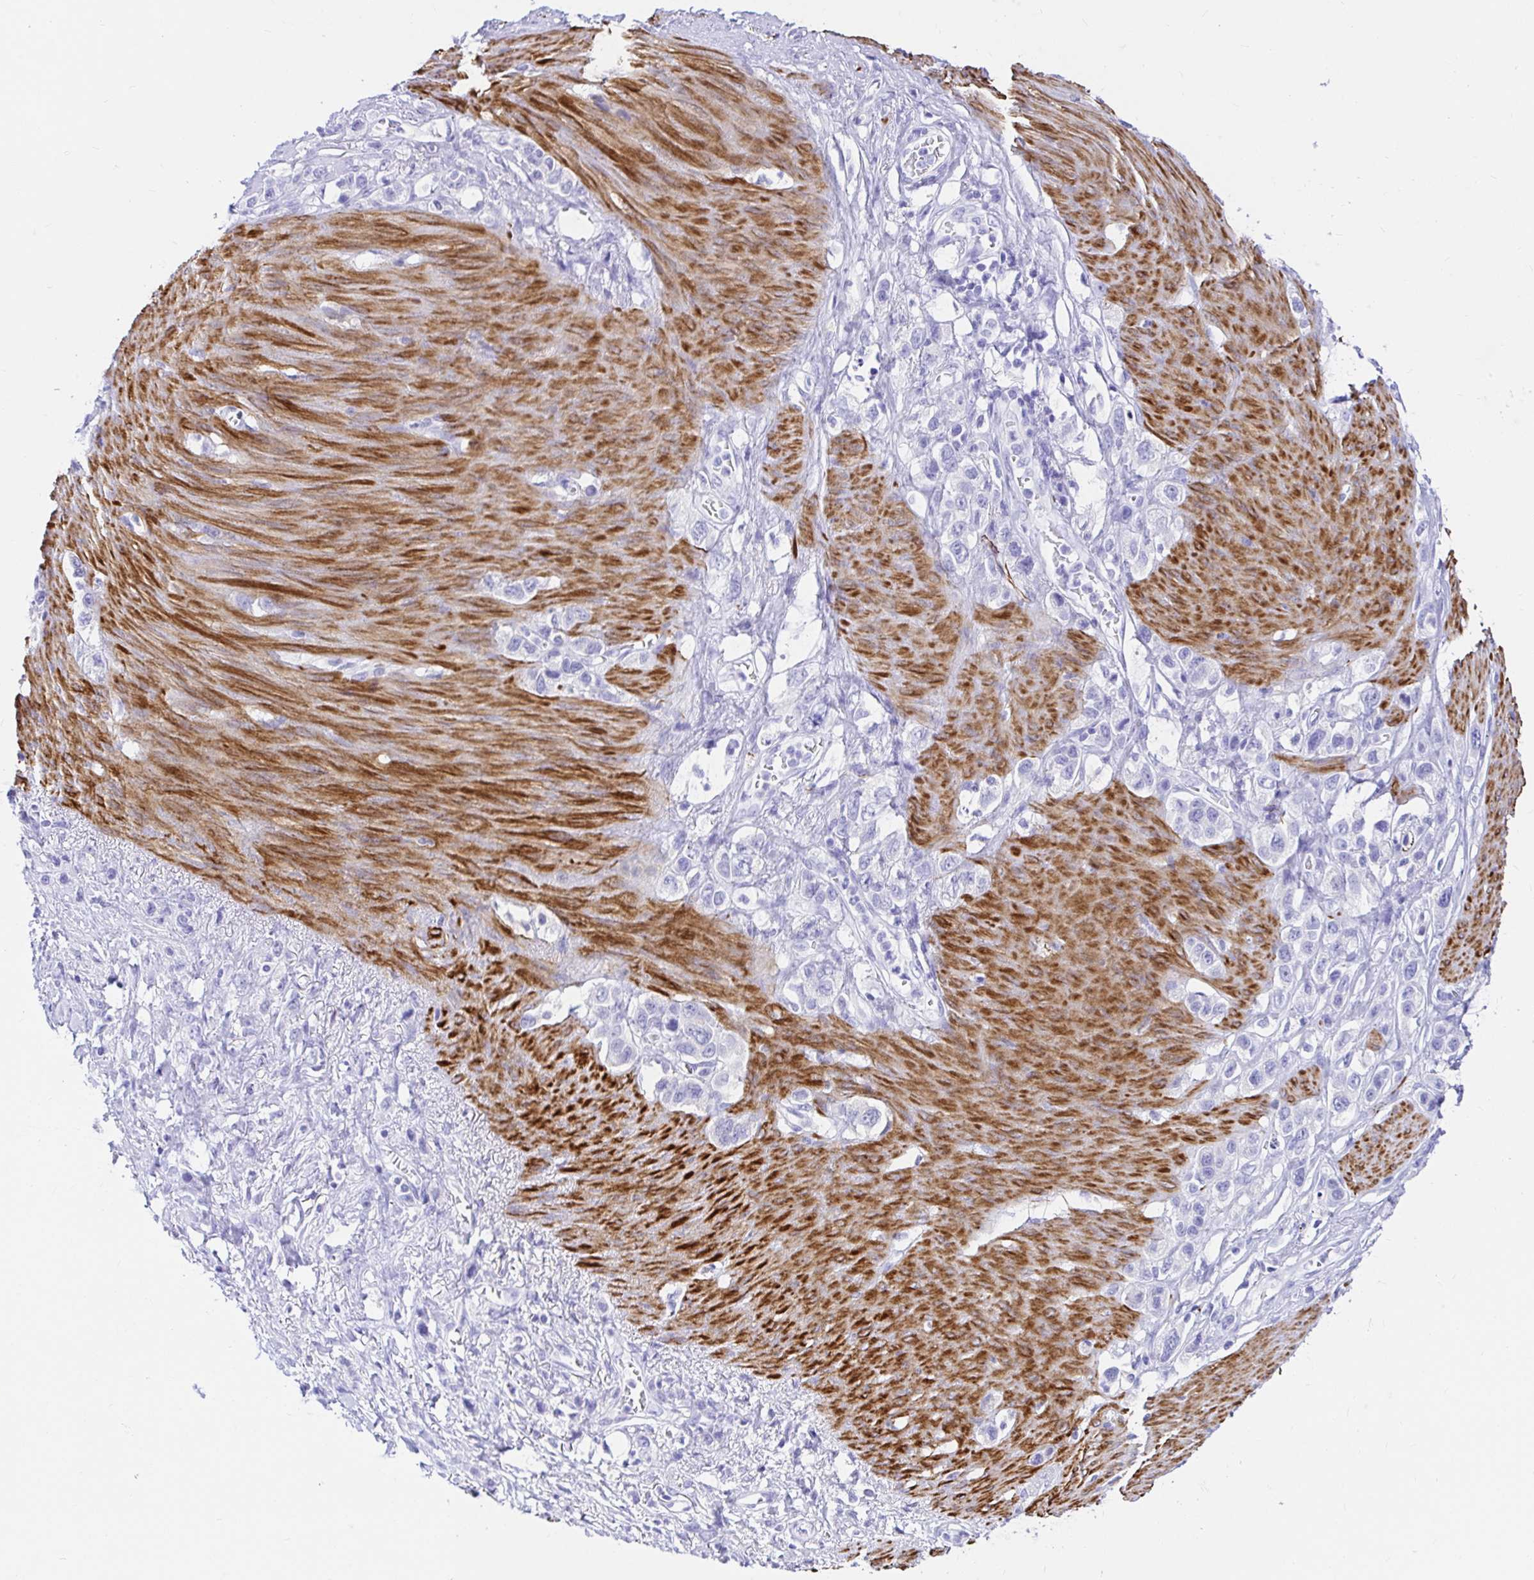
{"staining": {"intensity": "negative", "quantity": "none", "location": "none"}, "tissue": "stomach cancer", "cell_type": "Tumor cells", "image_type": "cancer", "snomed": [{"axis": "morphology", "description": "Adenocarcinoma, NOS"}, {"axis": "topography", "description": "Stomach"}], "caption": "A histopathology image of human stomach adenocarcinoma is negative for staining in tumor cells.", "gene": "BACE2", "patient": {"sex": "female", "age": 65}}